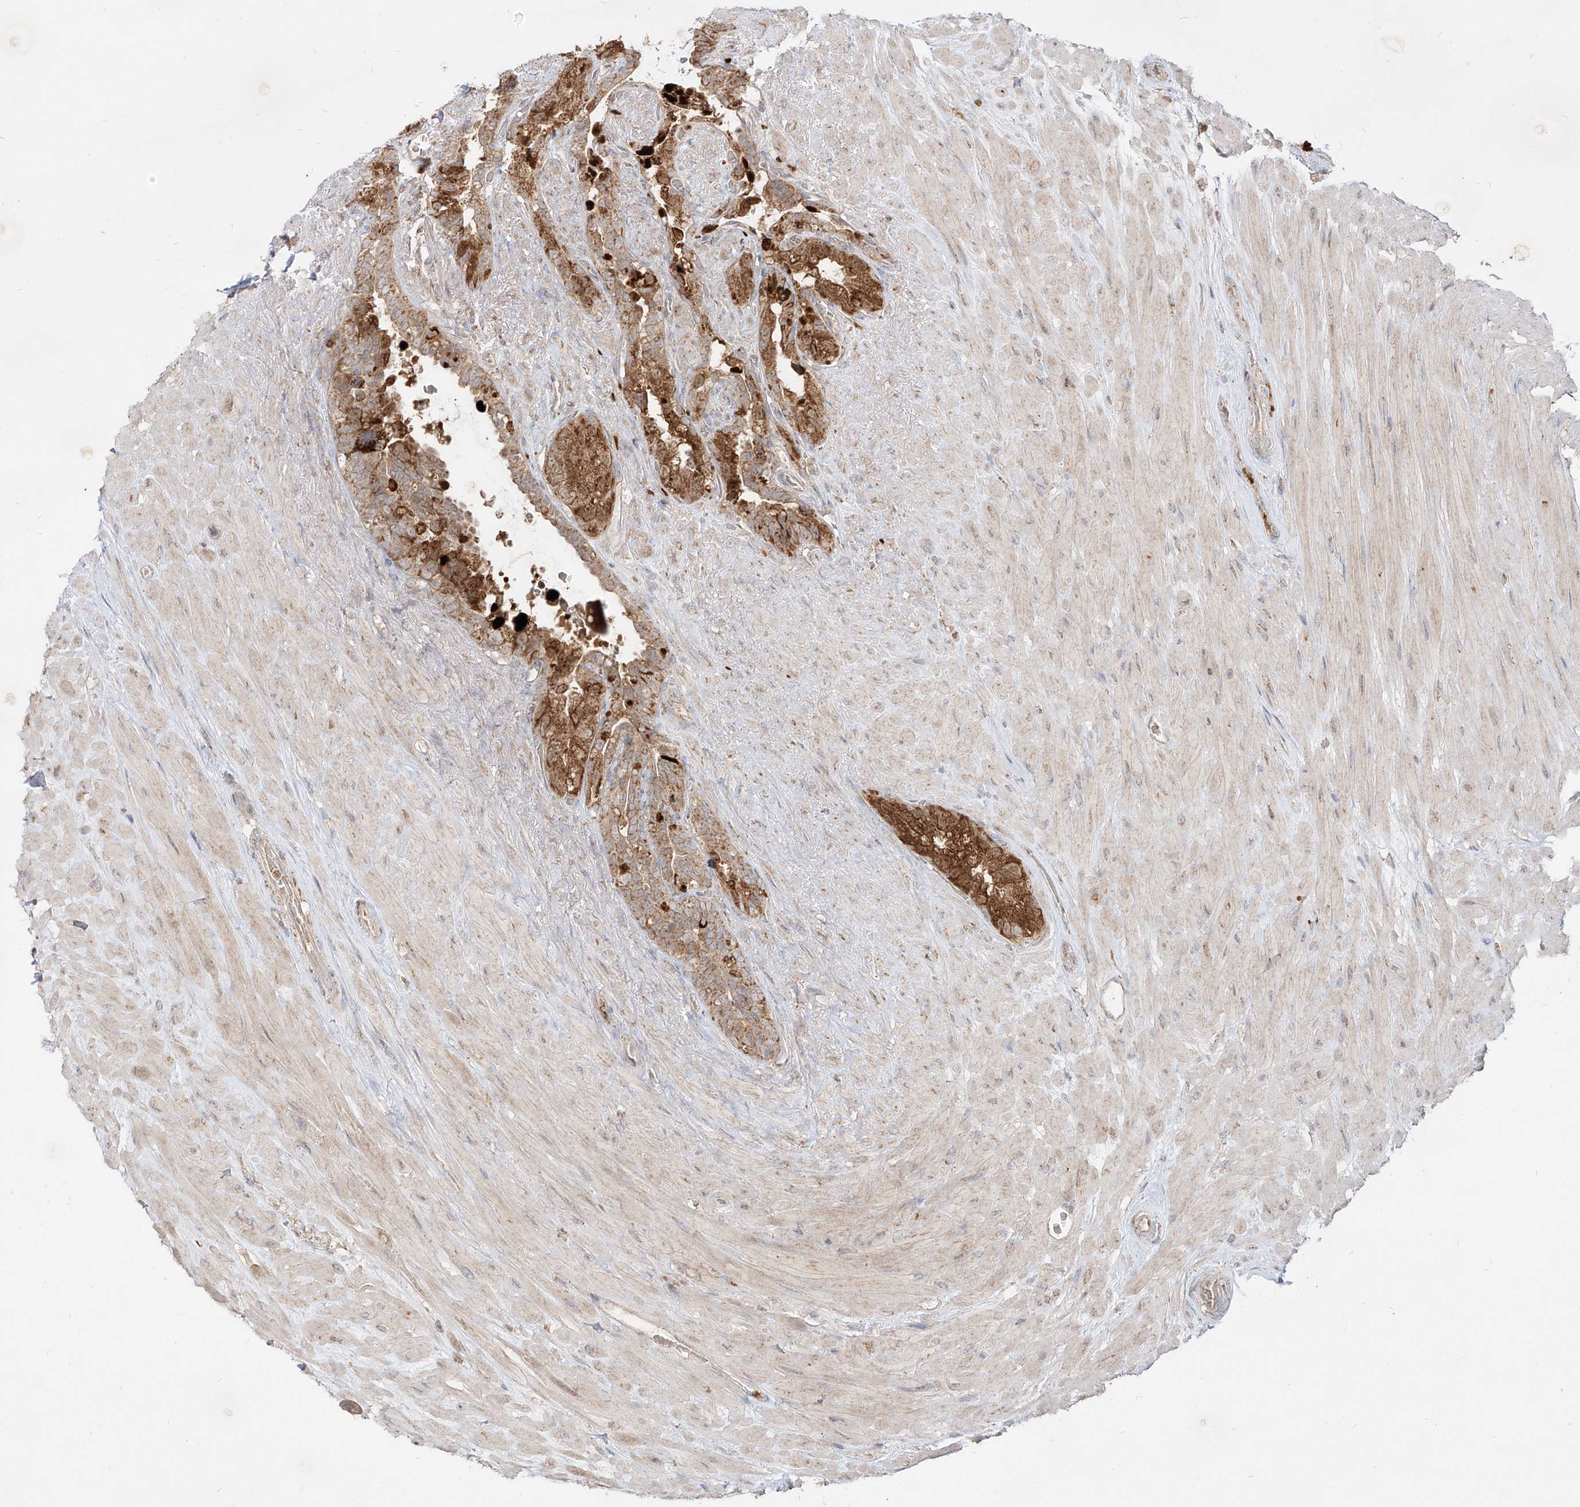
{"staining": {"intensity": "strong", "quantity": ">75%", "location": "cytoplasmic/membranous"}, "tissue": "seminal vesicle", "cell_type": "Glandular cells", "image_type": "normal", "snomed": [{"axis": "morphology", "description": "Normal tissue, NOS"}, {"axis": "topography", "description": "Seminal veicle"}], "caption": "Immunohistochemical staining of unremarkable human seminal vesicle exhibits strong cytoplasmic/membranous protein expression in about >75% of glandular cells.", "gene": "AIM2", "patient": {"sex": "male", "age": 80}}